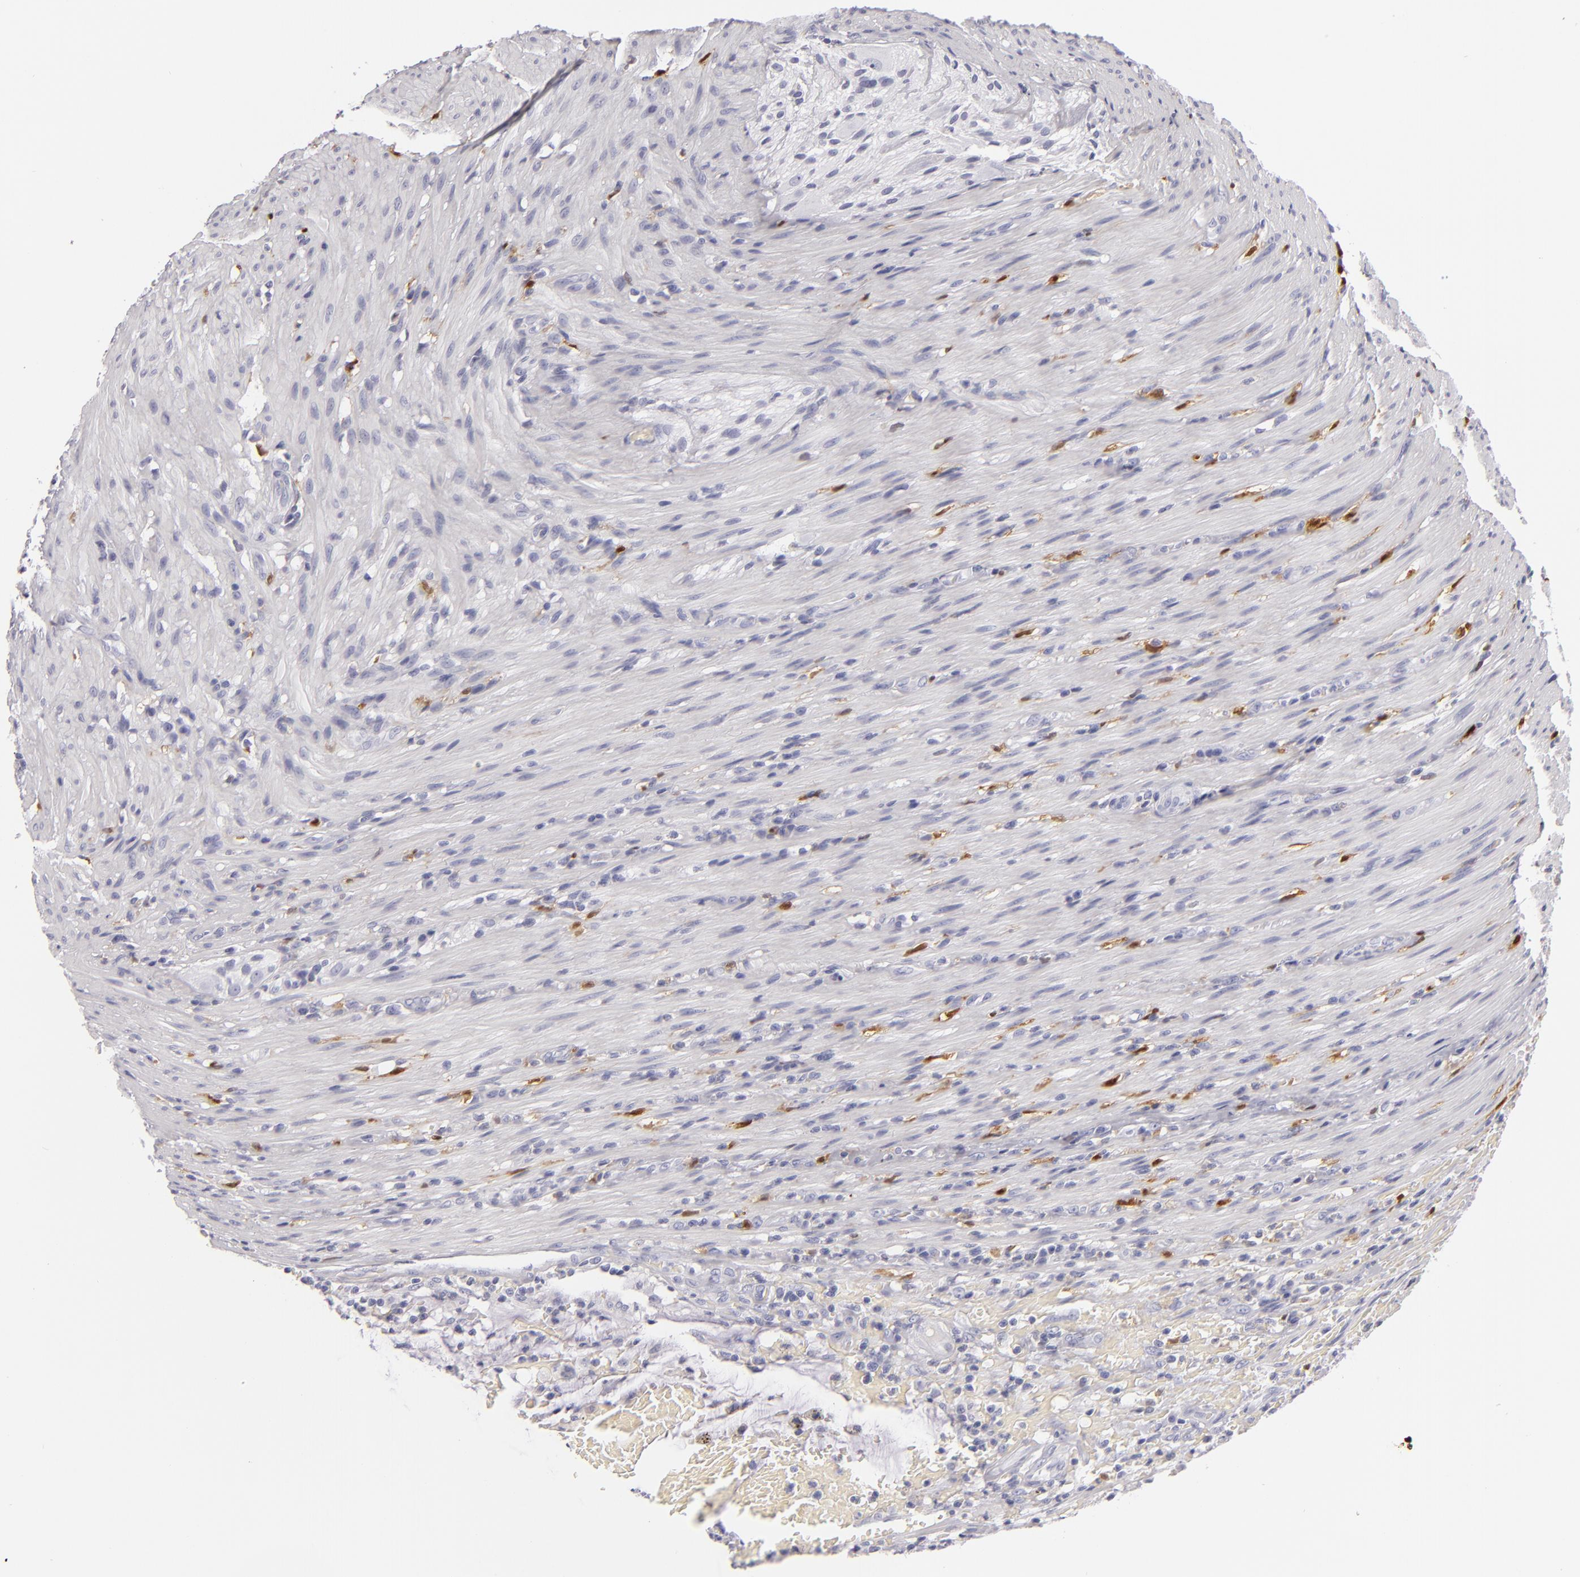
{"staining": {"intensity": "negative", "quantity": "none", "location": "none"}, "tissue": "colorectal cancer", "cell_type": "Tumor cells", "image_type": "cancer", "snomed": [{"axis": "morphology", "description": "Adenocarcinoma, NOS"}, {"axis": "topography", "description": "Colon"}], "caption": "This is an immunohistochemistry (IHC) image of human adenocarcinoma (colorectal). There is no staining in tumor cells.", "gene": "F13A1", "patient": {"sex": "male", "age": 54}}